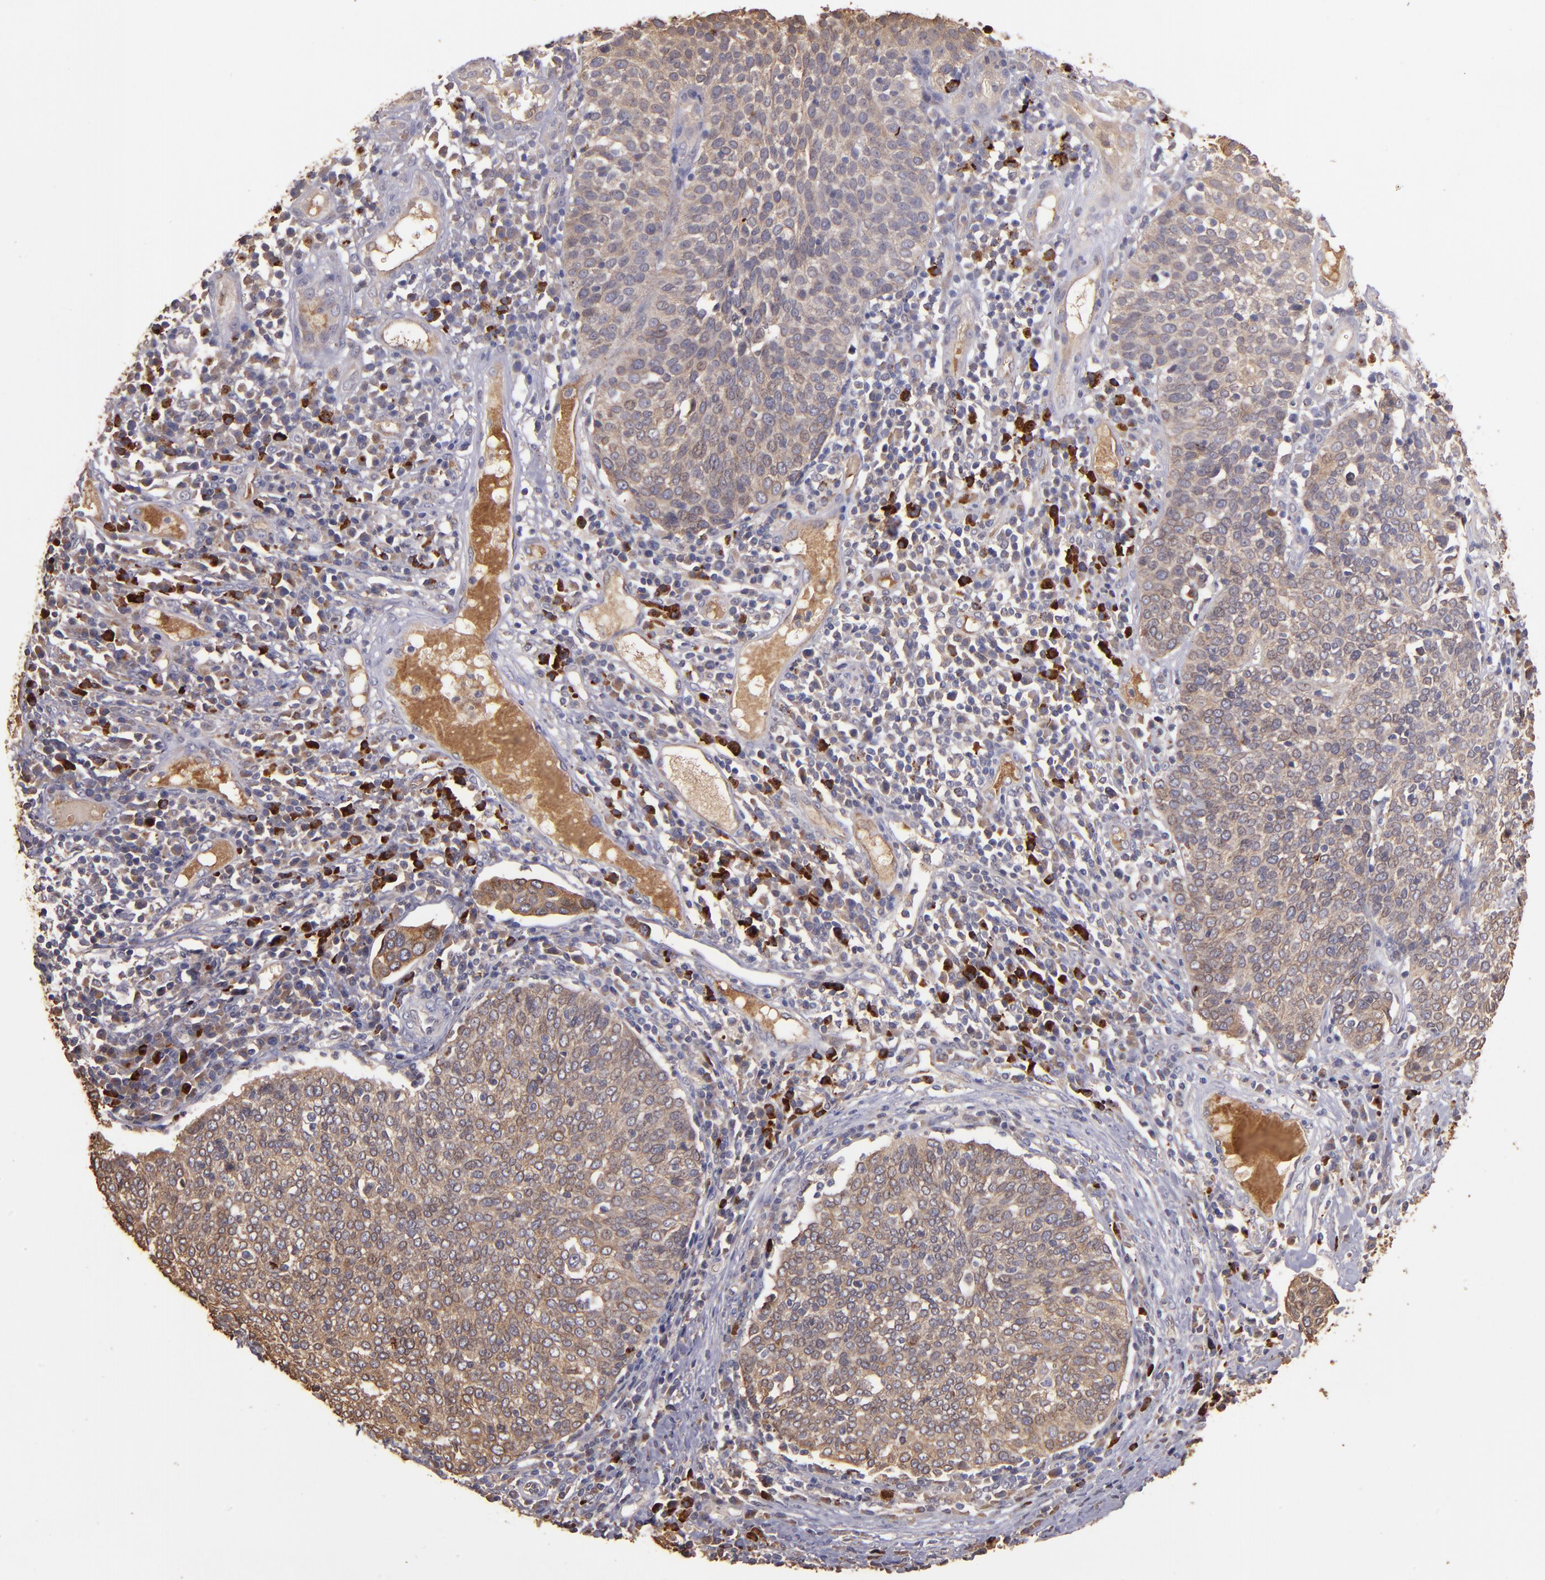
{"staining": {"intensity": "moderate", "quantity": ">75%", "location": "cytoplasmic/membranous"}, "tissue": "cervical cancer", "cell_type": "Tumor cells", "image_type": "cancer", "snomed": [{"axis": "morphology", "description": "Squamous cell carcinoma, NOS"}, {"axis": "topography", "description": "Cervix"}], "caption": "Human cervical cancer (squamous cell carcinoma) stained with a brown dye exhibits moderate cytoplasmic/membranous positive expression in about >75% of tumor cells.", "gene": "SRRD", "patient": {"sex": "female", "age": 40}}